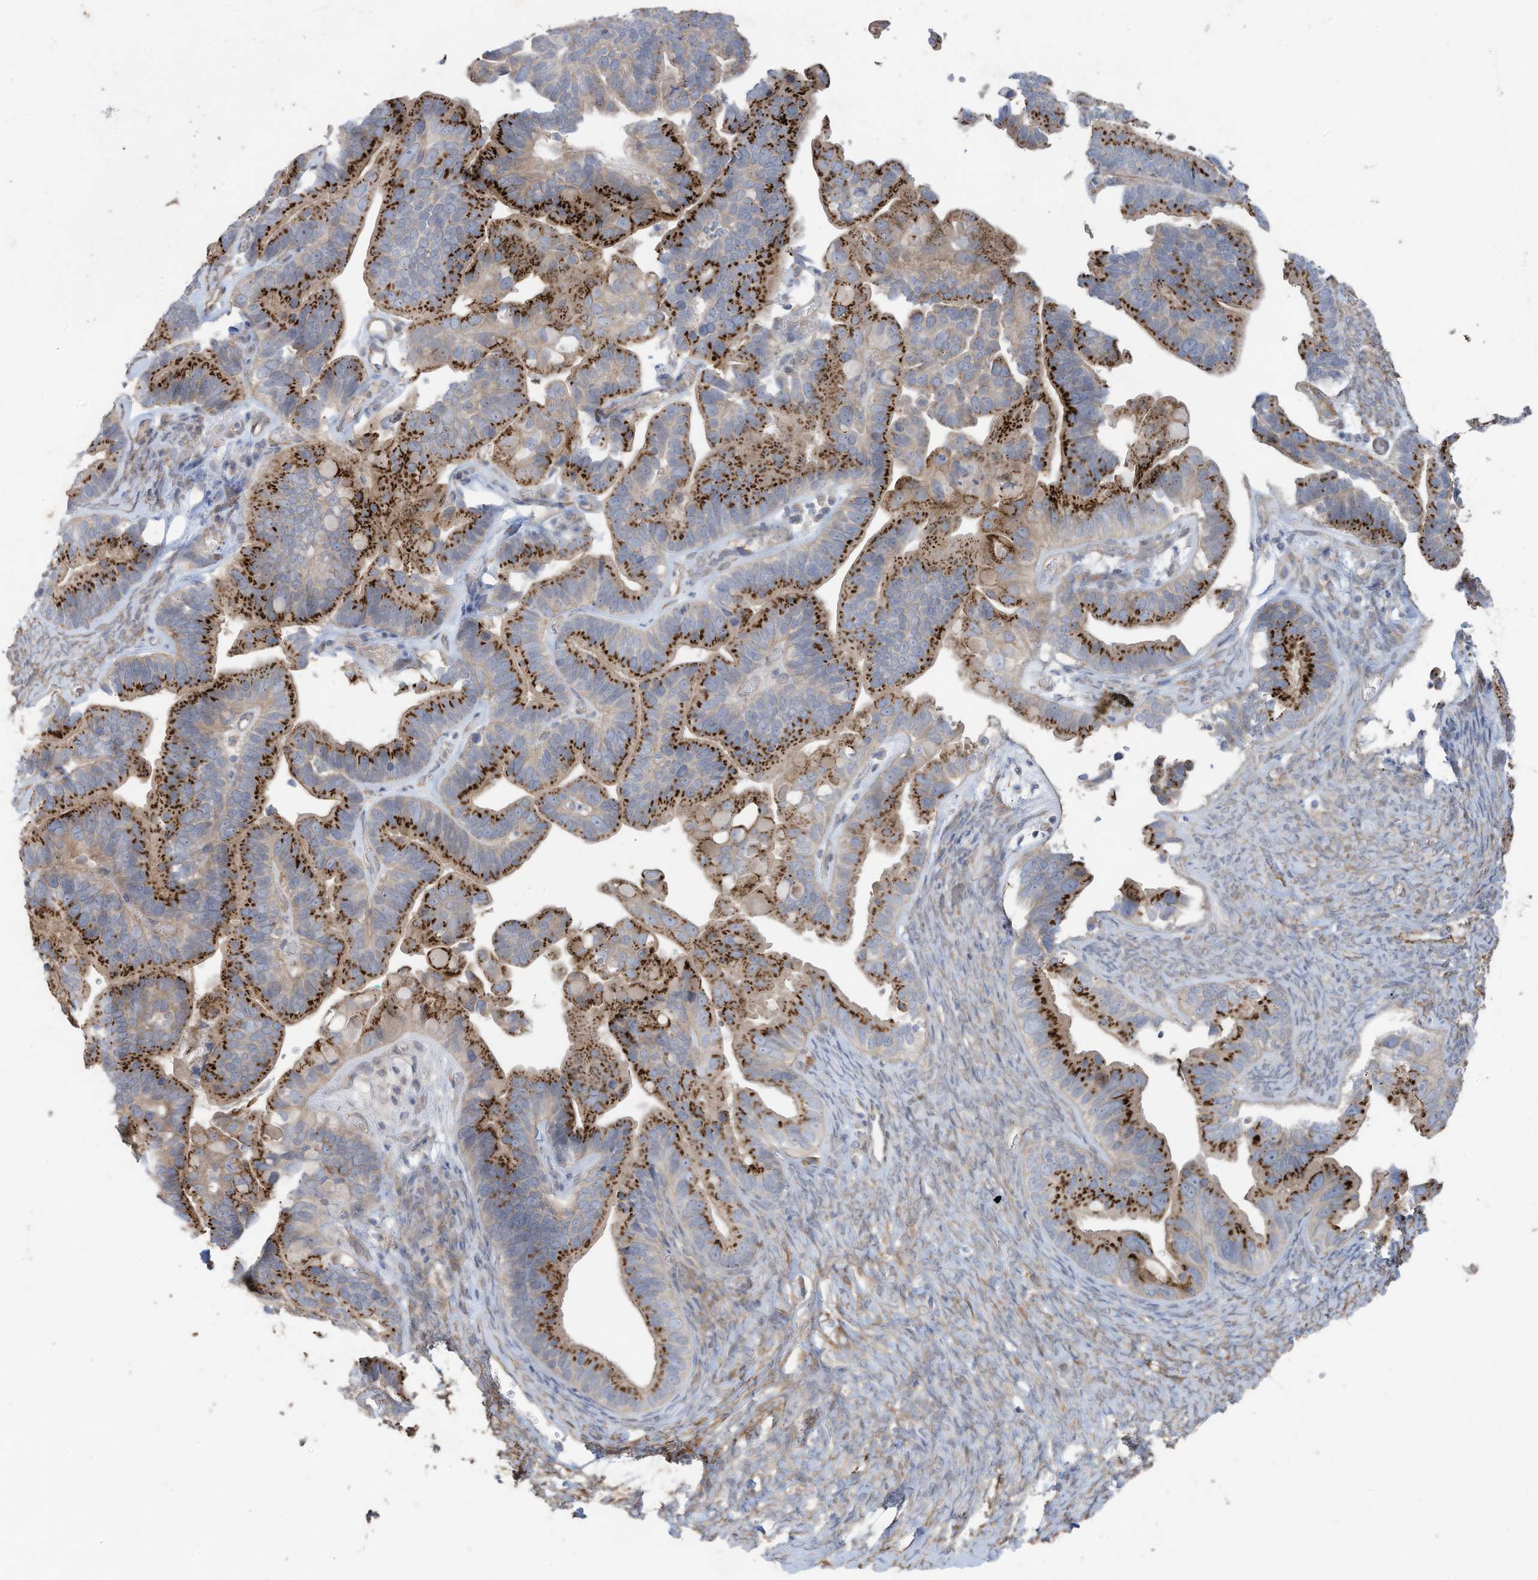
{"staining": {"intensity": "strong", "quantity": ">75%", "location": "cytoplasmic/membranous"}, "tissue": "ovarian cancer", "cell_type": "Tumor cells", "image_type": "cancer", "snomed": [{"axis": "morphology", "description": "Cystadenocarcinoma, serous, NOS"}, {"axis": "topography", "description": "Ovary"}], "caption": "The micrograph reveals a brown stain indicating the presence of a protein in the cytoplasmic/membranous of tumor cells in serous cystadenocarcinoma (ovarian). The protein is shown in brown color, while the nuclei are stained blue.", "gene": "SLC17A7", "patient": {"sex": "female", "age": 56}}